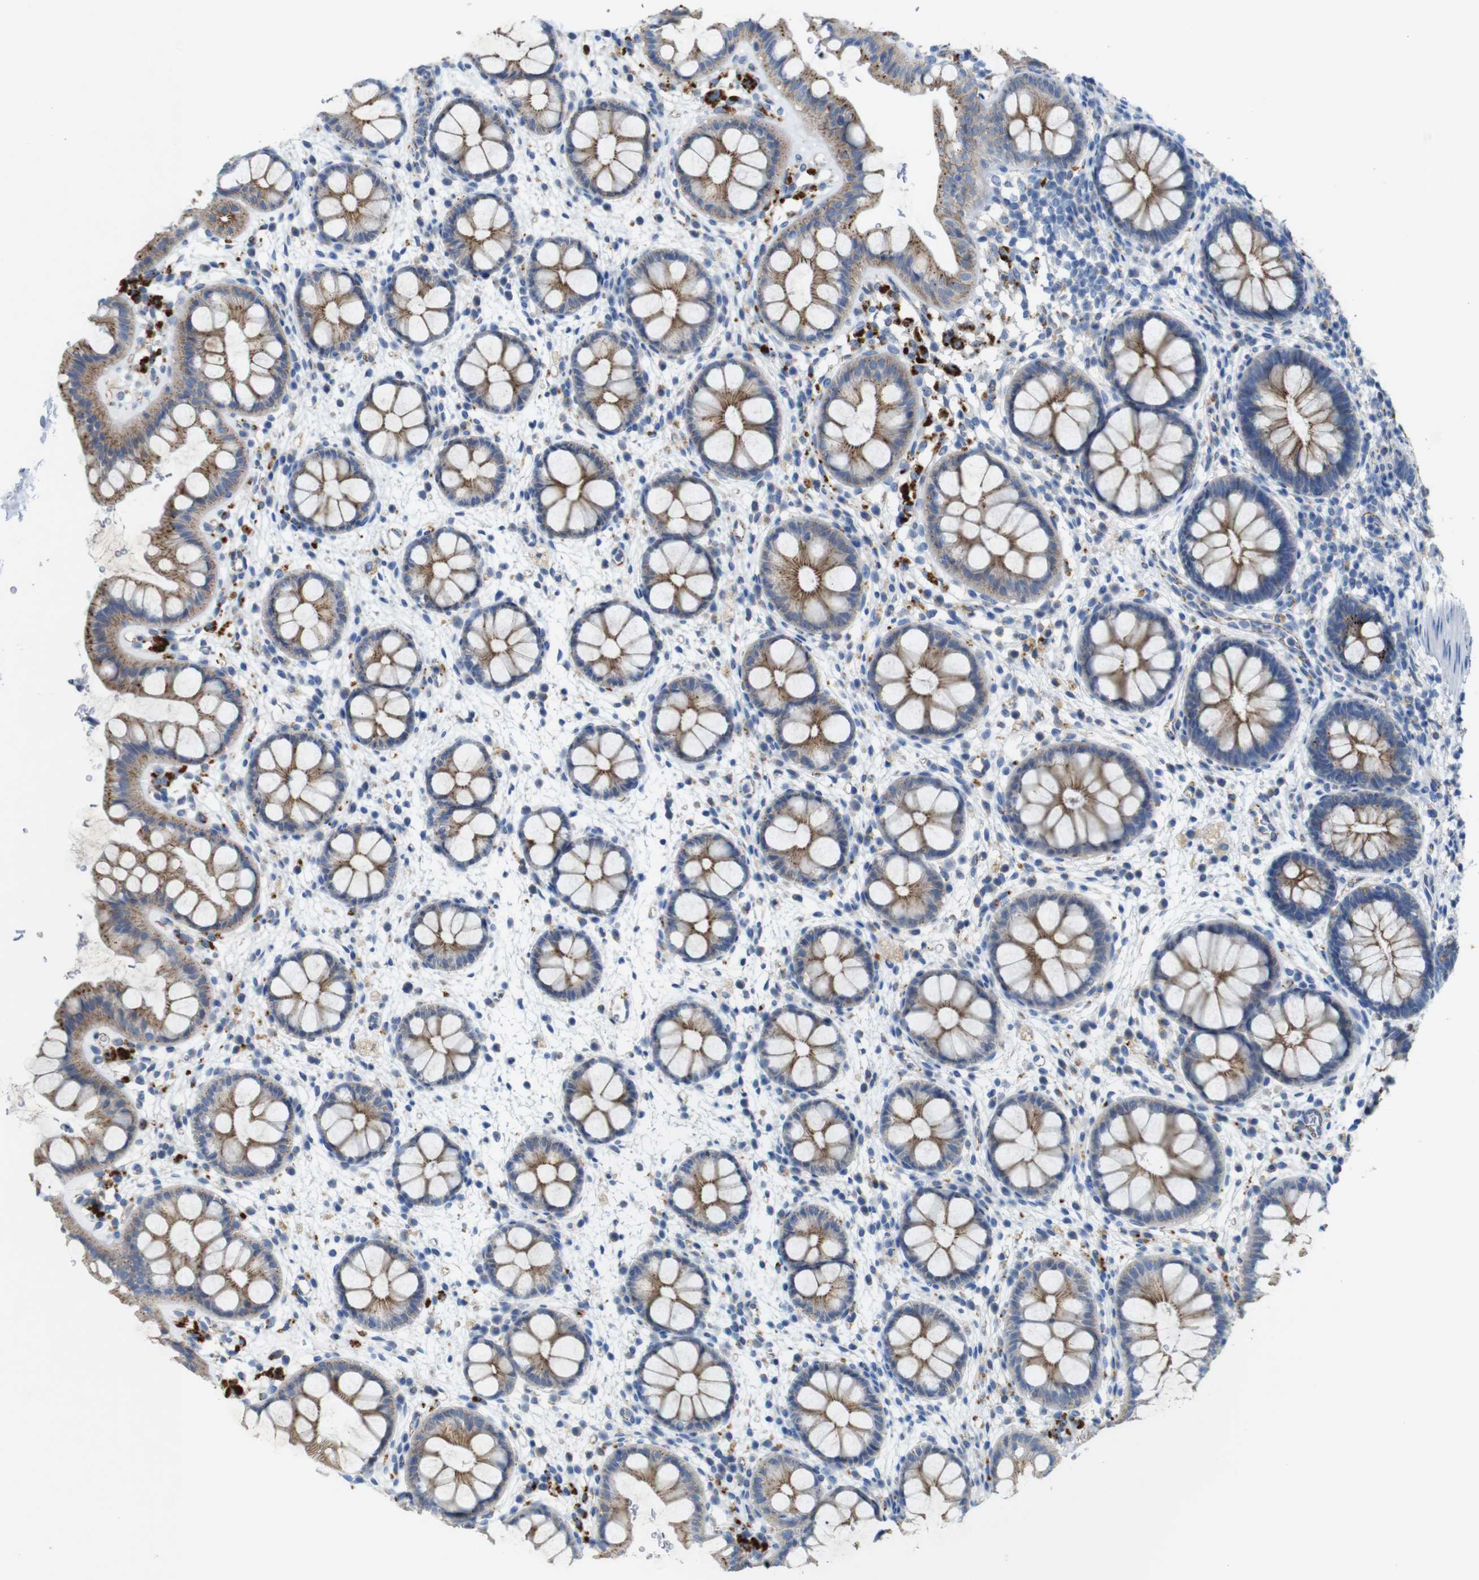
{"staining": {"intensity": "moderate", "quantity": "25%-75%", "location": "cytoplasmic/membranous"}, "tissue": "rectum", "cell_type": "Glandular cells", "image_type": "normal", "snomed": [{"axis": "morphology", "description": "Normal tissue, NOS"}, {"axis": "topography", "description": "Rectum"}], "caption": "Rectum stained with a brown dye demonstrates moderate cytoplasmic/membranous positive expression in about 25%-75% of glandular cells.", "gene": "NHLRC3", "patient": {"sex": "female", "age": 24}}